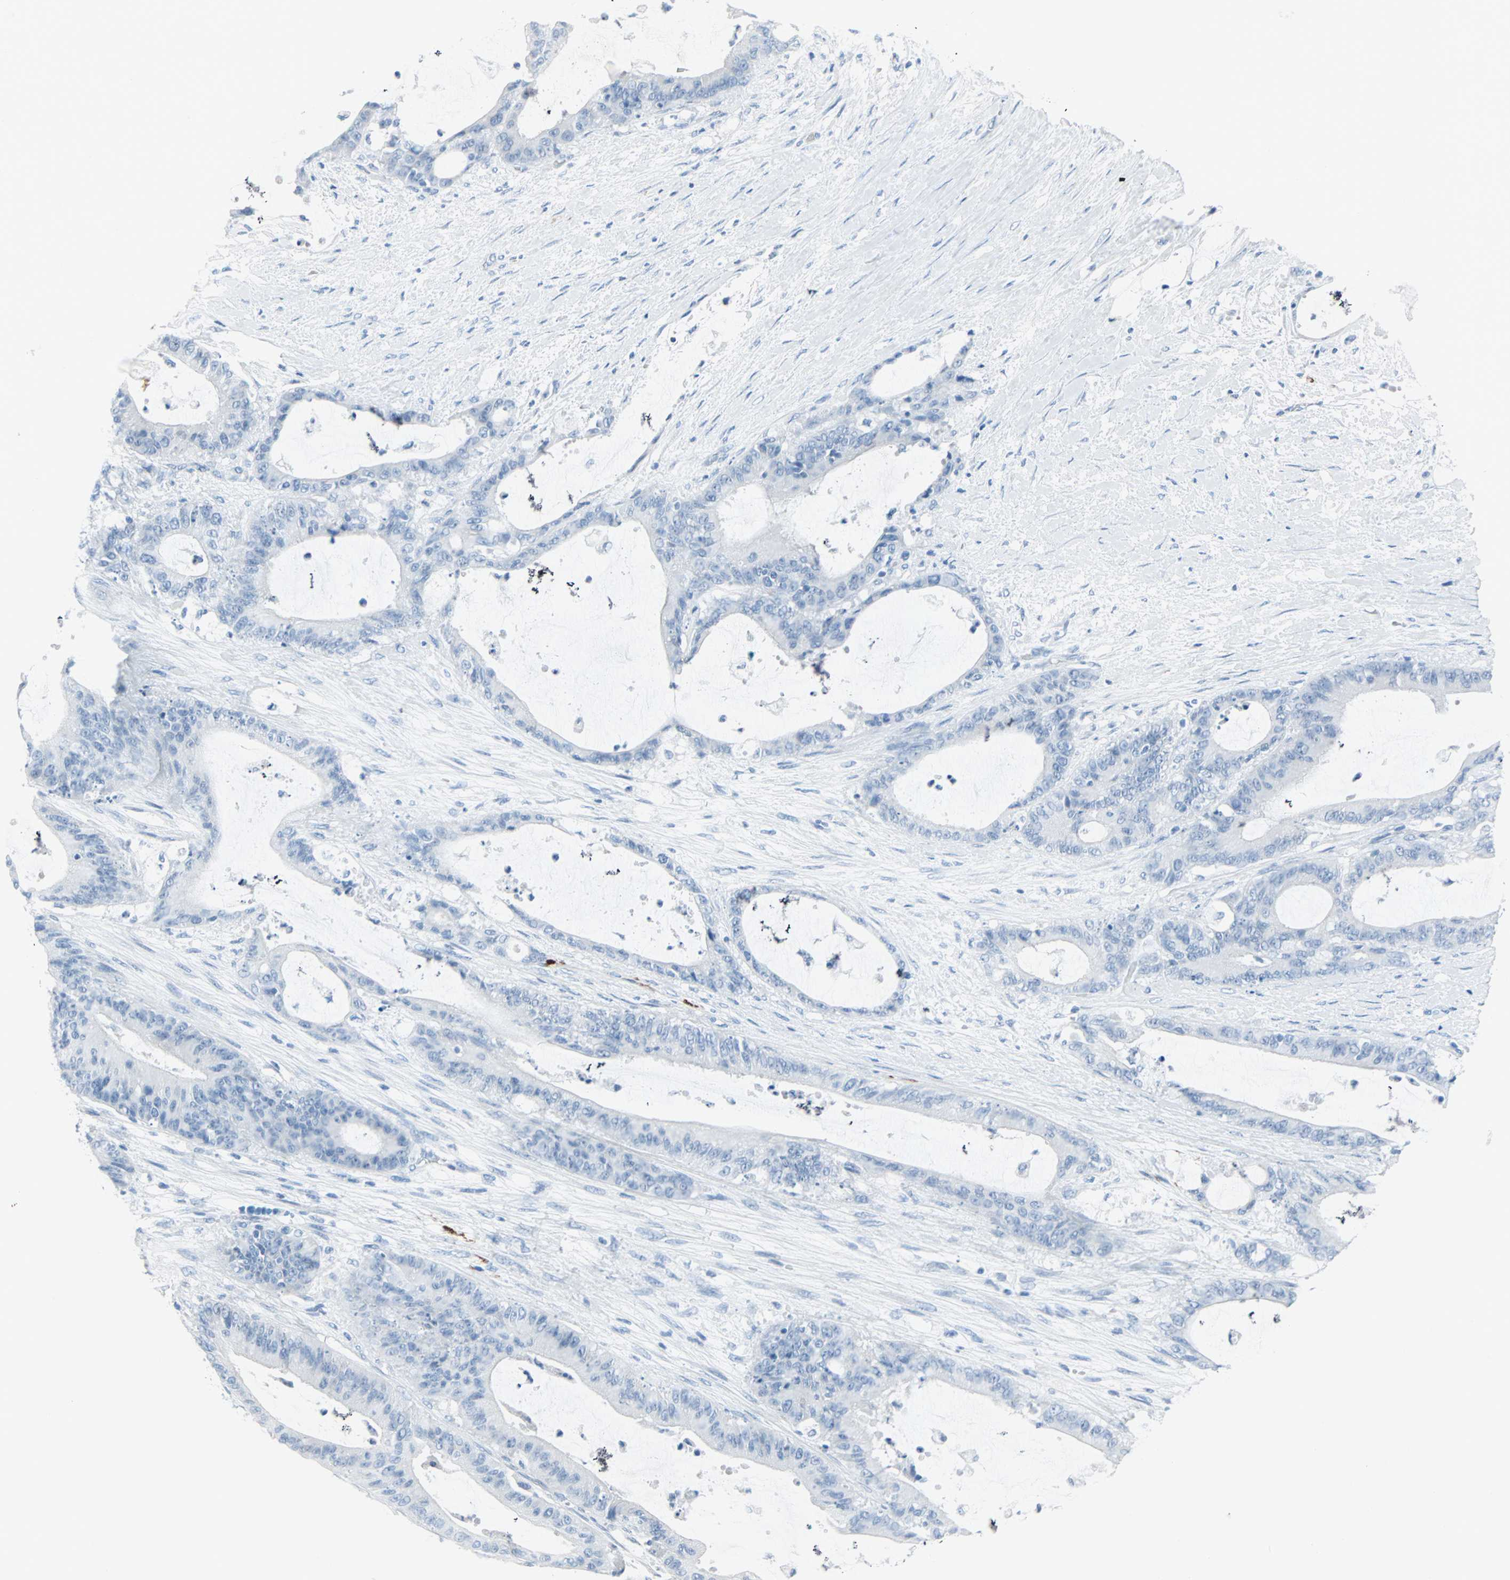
{"staining": {"intensity": "negative", "quantity": "none", "location": "none"}, "tissue": "liver cancer", "cell_type": "Tumor cells", "image_type": "cancer", "snomed": [{"axis": "morphology", "description": "Cholangiocarcinoma"}, {"axis": "topography", "description": "Liver"}], "caption": "IHC of human liver cholangiocarcinoma exhibits no positivity in tumor cells.", "gene": "STX1A", "patient": {"sex": "female", "age": 73}}